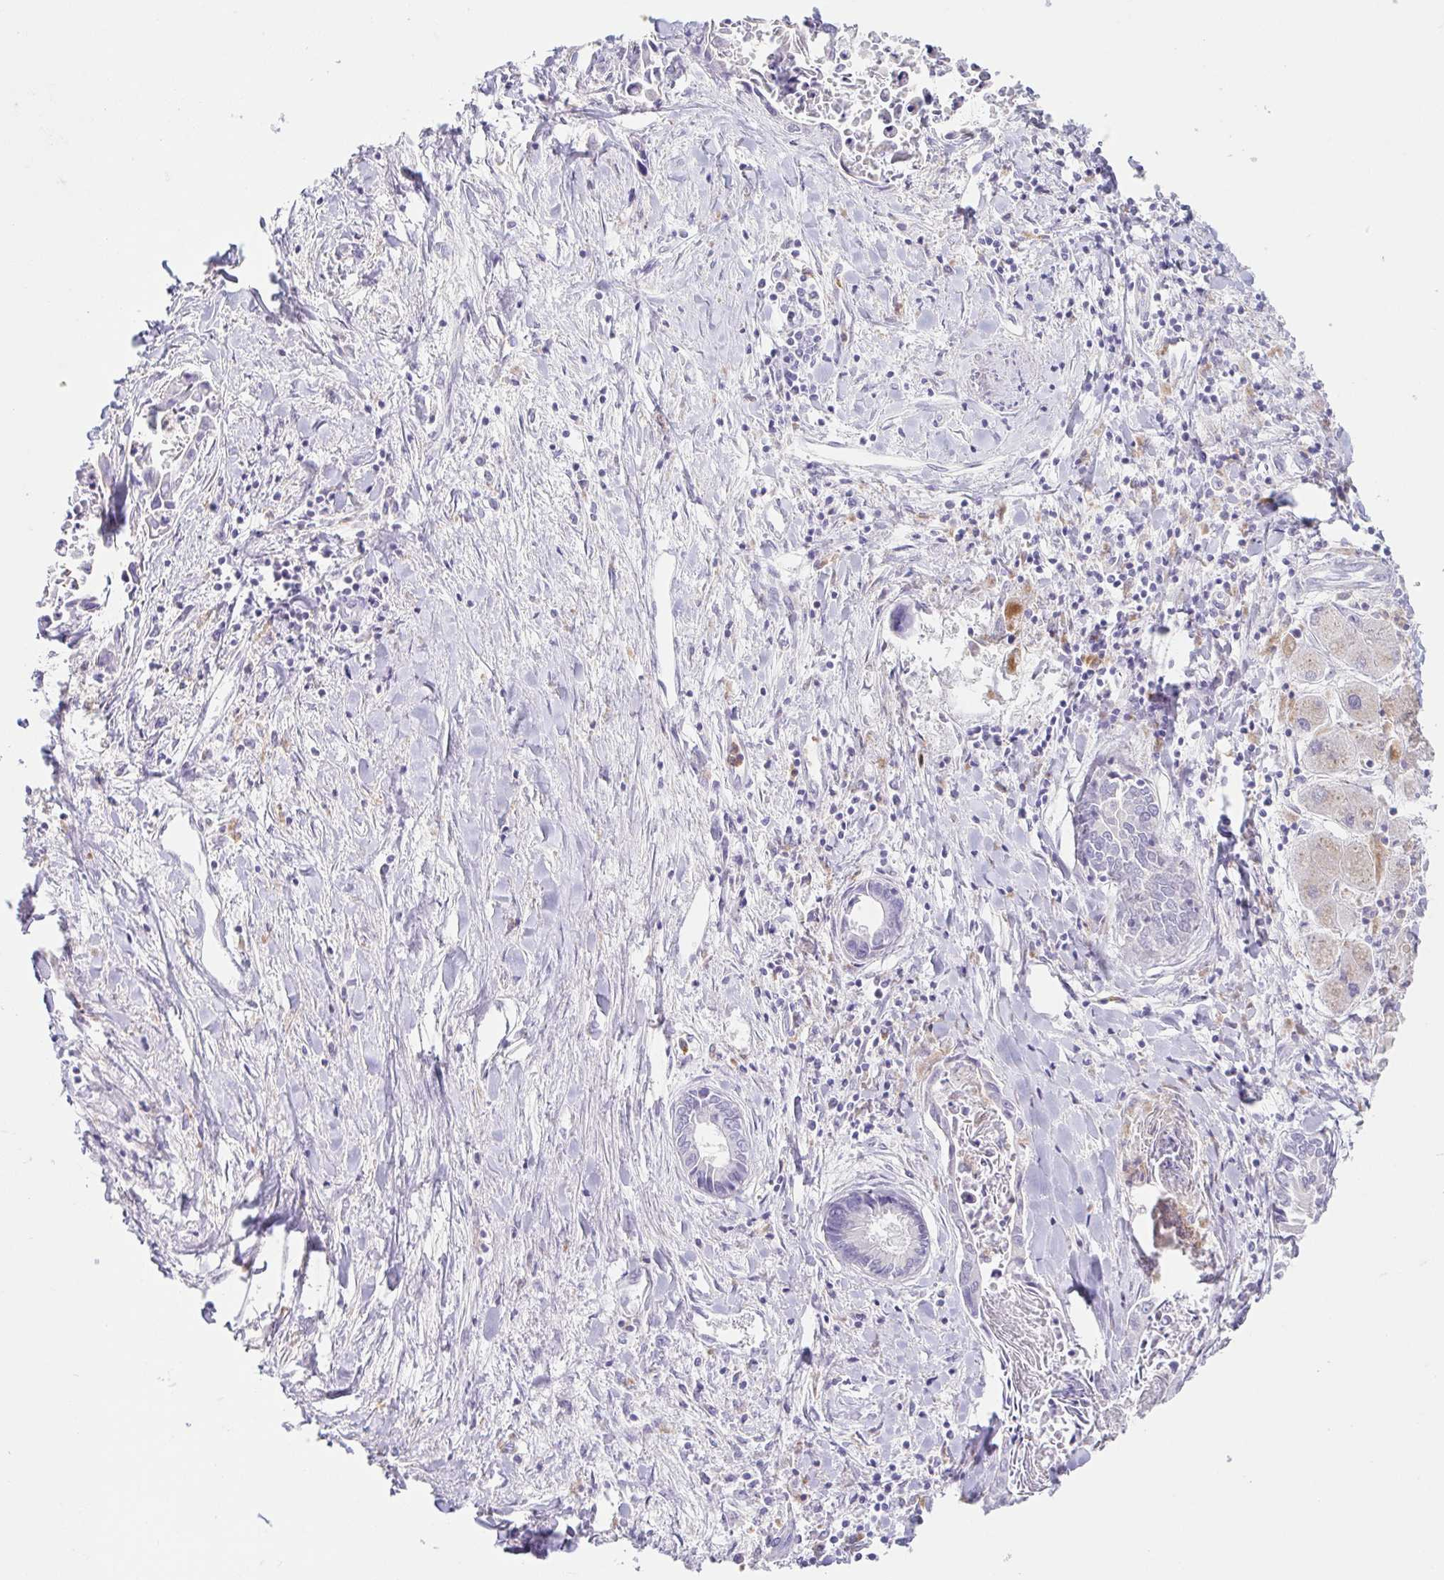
{"staining": {"intensity": "negative", "quantity": "none", "location": "none"}, "tissue": "liver cancer", "cell_type": "Tumor cells", "image_type": "cancer", "snomed": [{"axis": "morphology", "description": "Cholangiocarcinoma"}, {"axis": "topography", "description": "Liver"}], "caption": "Protein analysis of cholangiocarcinoma (liver) reveals no significant positivity in tumor cells.", "gene": "ATP6V1G2", "patient": {"sex": "male", "age": 66}}